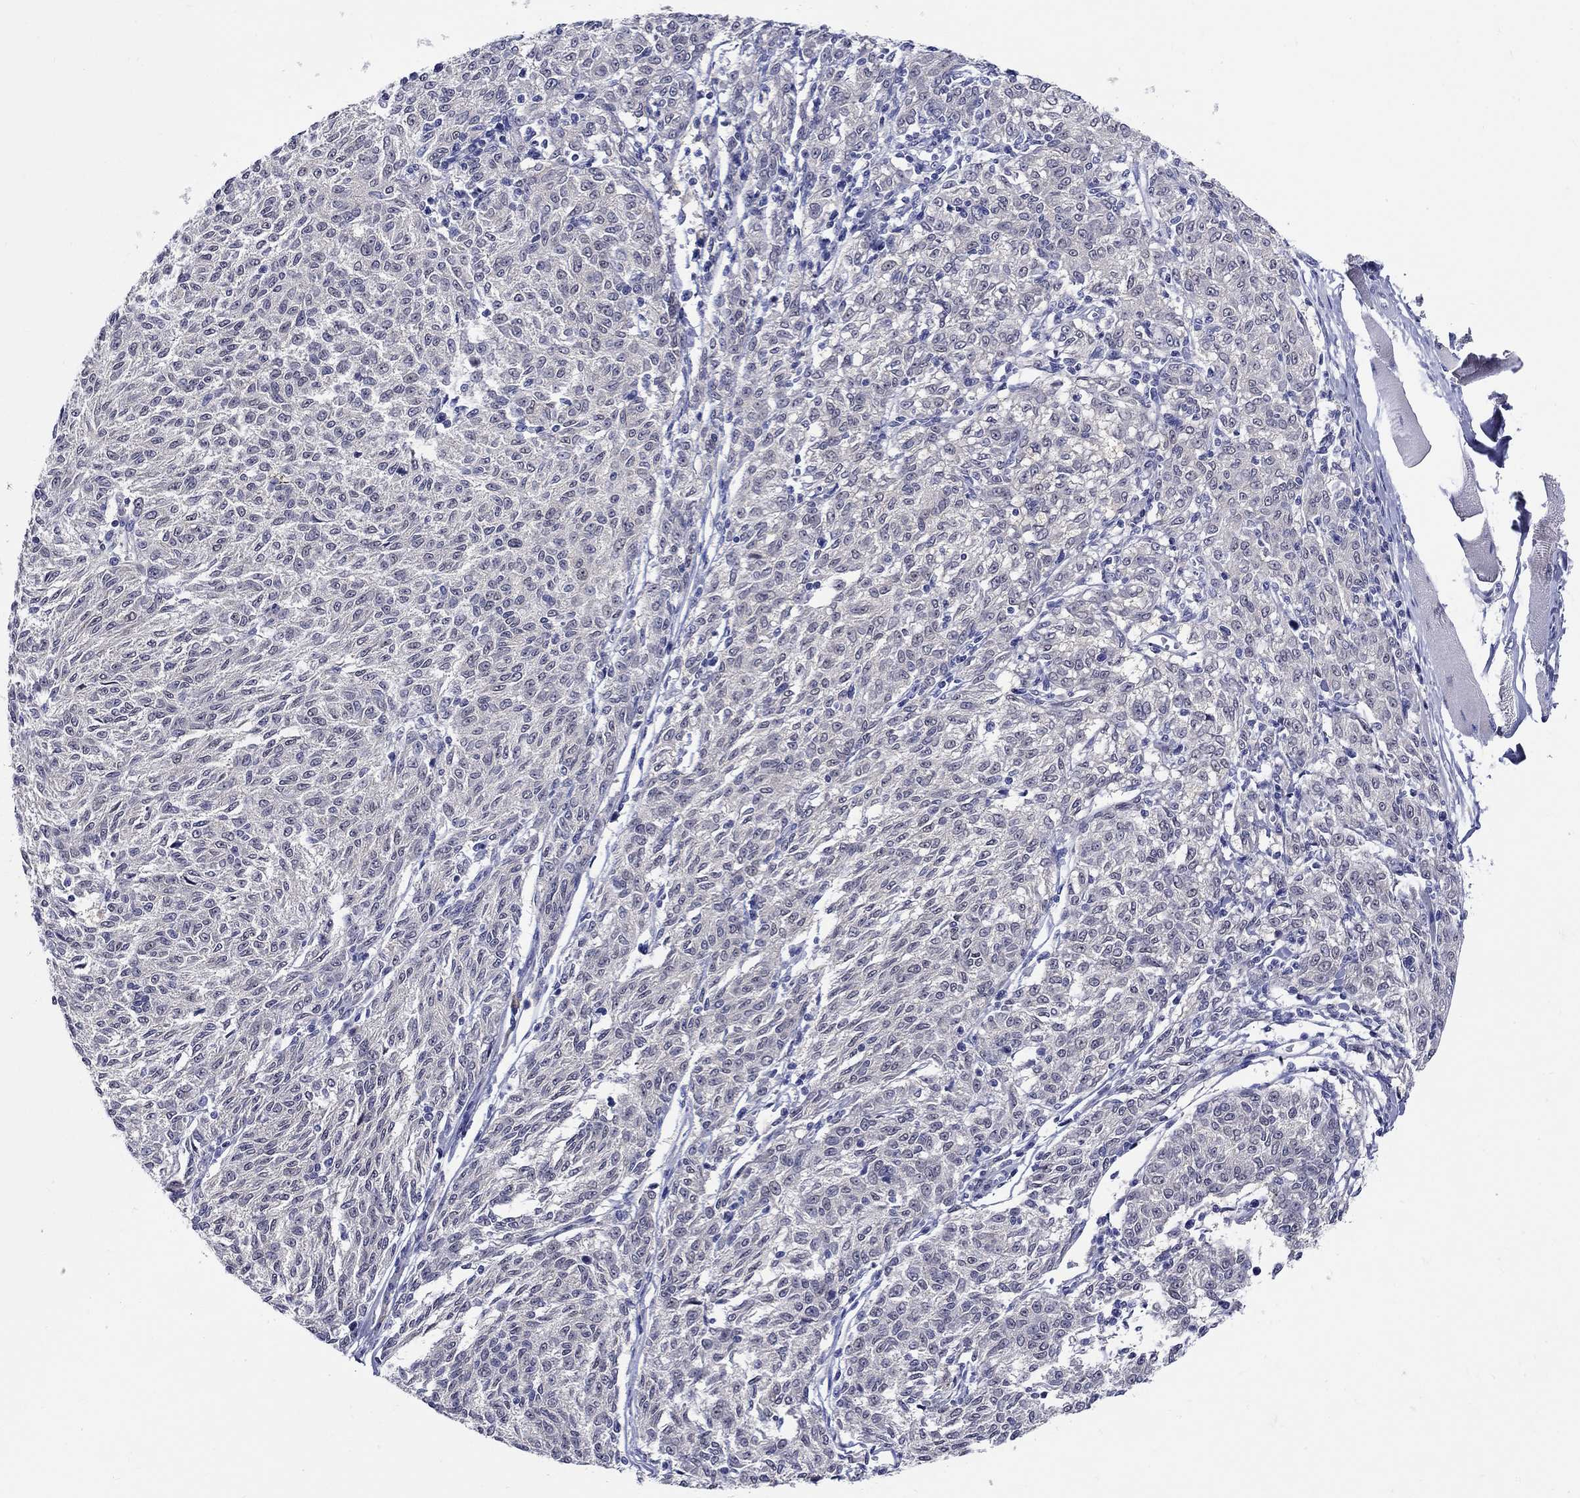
{"staining": {"intensity": "negative", "quantity": "none", "location": "none"}, "tissue": "melanoma", "cell_type": "Tumor cells", "image_type": "cancer", "snomed": [{"axis": "morphology", "description": "Malignant melanoma, NOS"}, {"axis": "topography", "description": "Skin"}], "caption": "Micrograph shows no protein staining in tumor cells of malignant melanoma tissue.", "gene": "SLC30A3", "patient": {"sex": "female", "age": 72}}